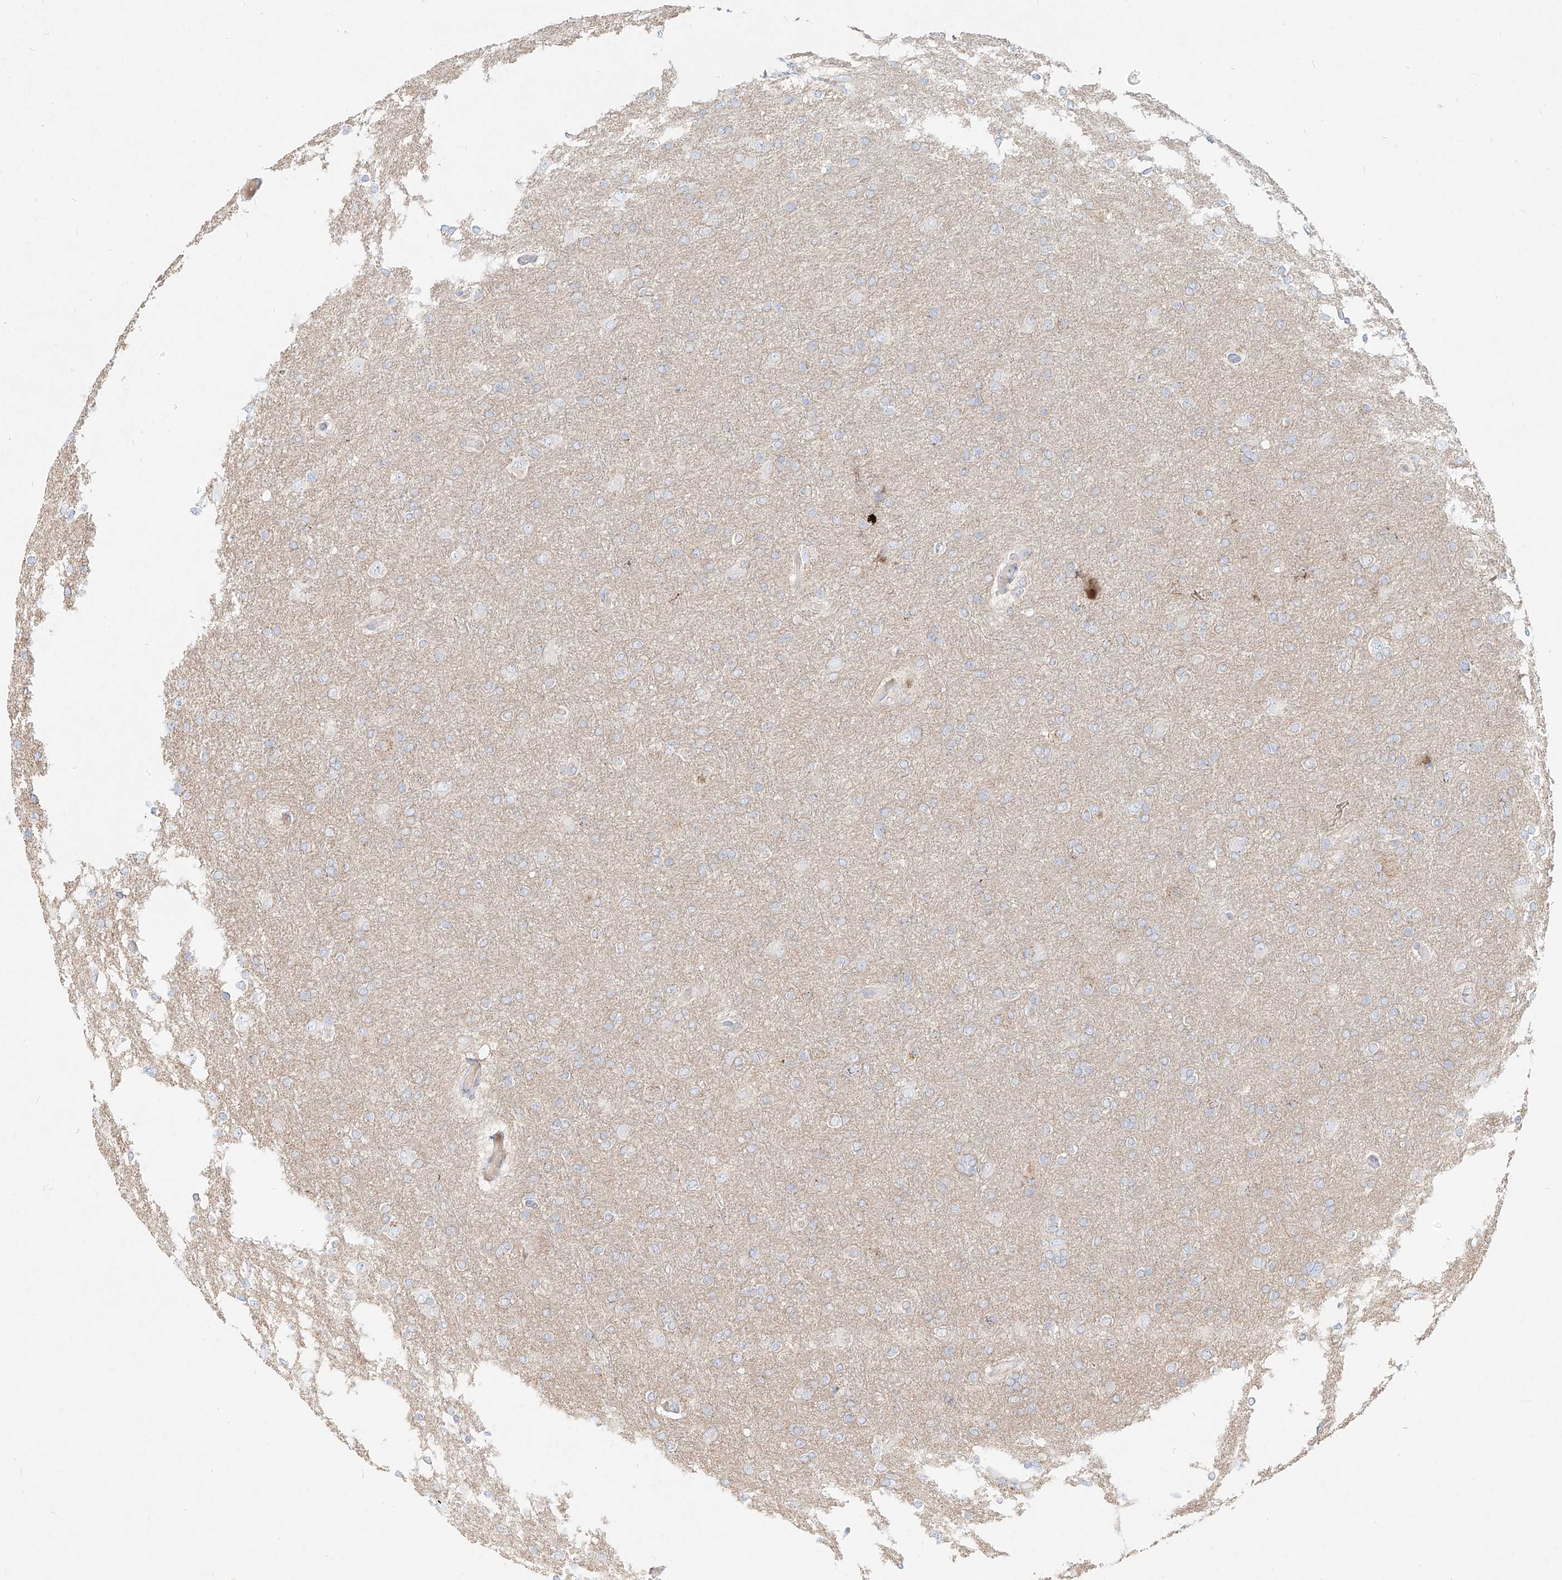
{"staining": {"intensity": "negative", "quantity": "none", "location": "none"}, "tissue": "glioma", "cell_type": "Tumor cells", "image_type": "cancer", "snomed": [{"axis": "morphology", "description": "Glioma, malignant, High grade"}, {"axis": "topography", "description": "Cerebral cortex"}], "caption": "The photomicrograph displays no significant staining in tumor cells of glioma.", "gene": "MTX2", "patient": {"sex": "female", "age": 36}}